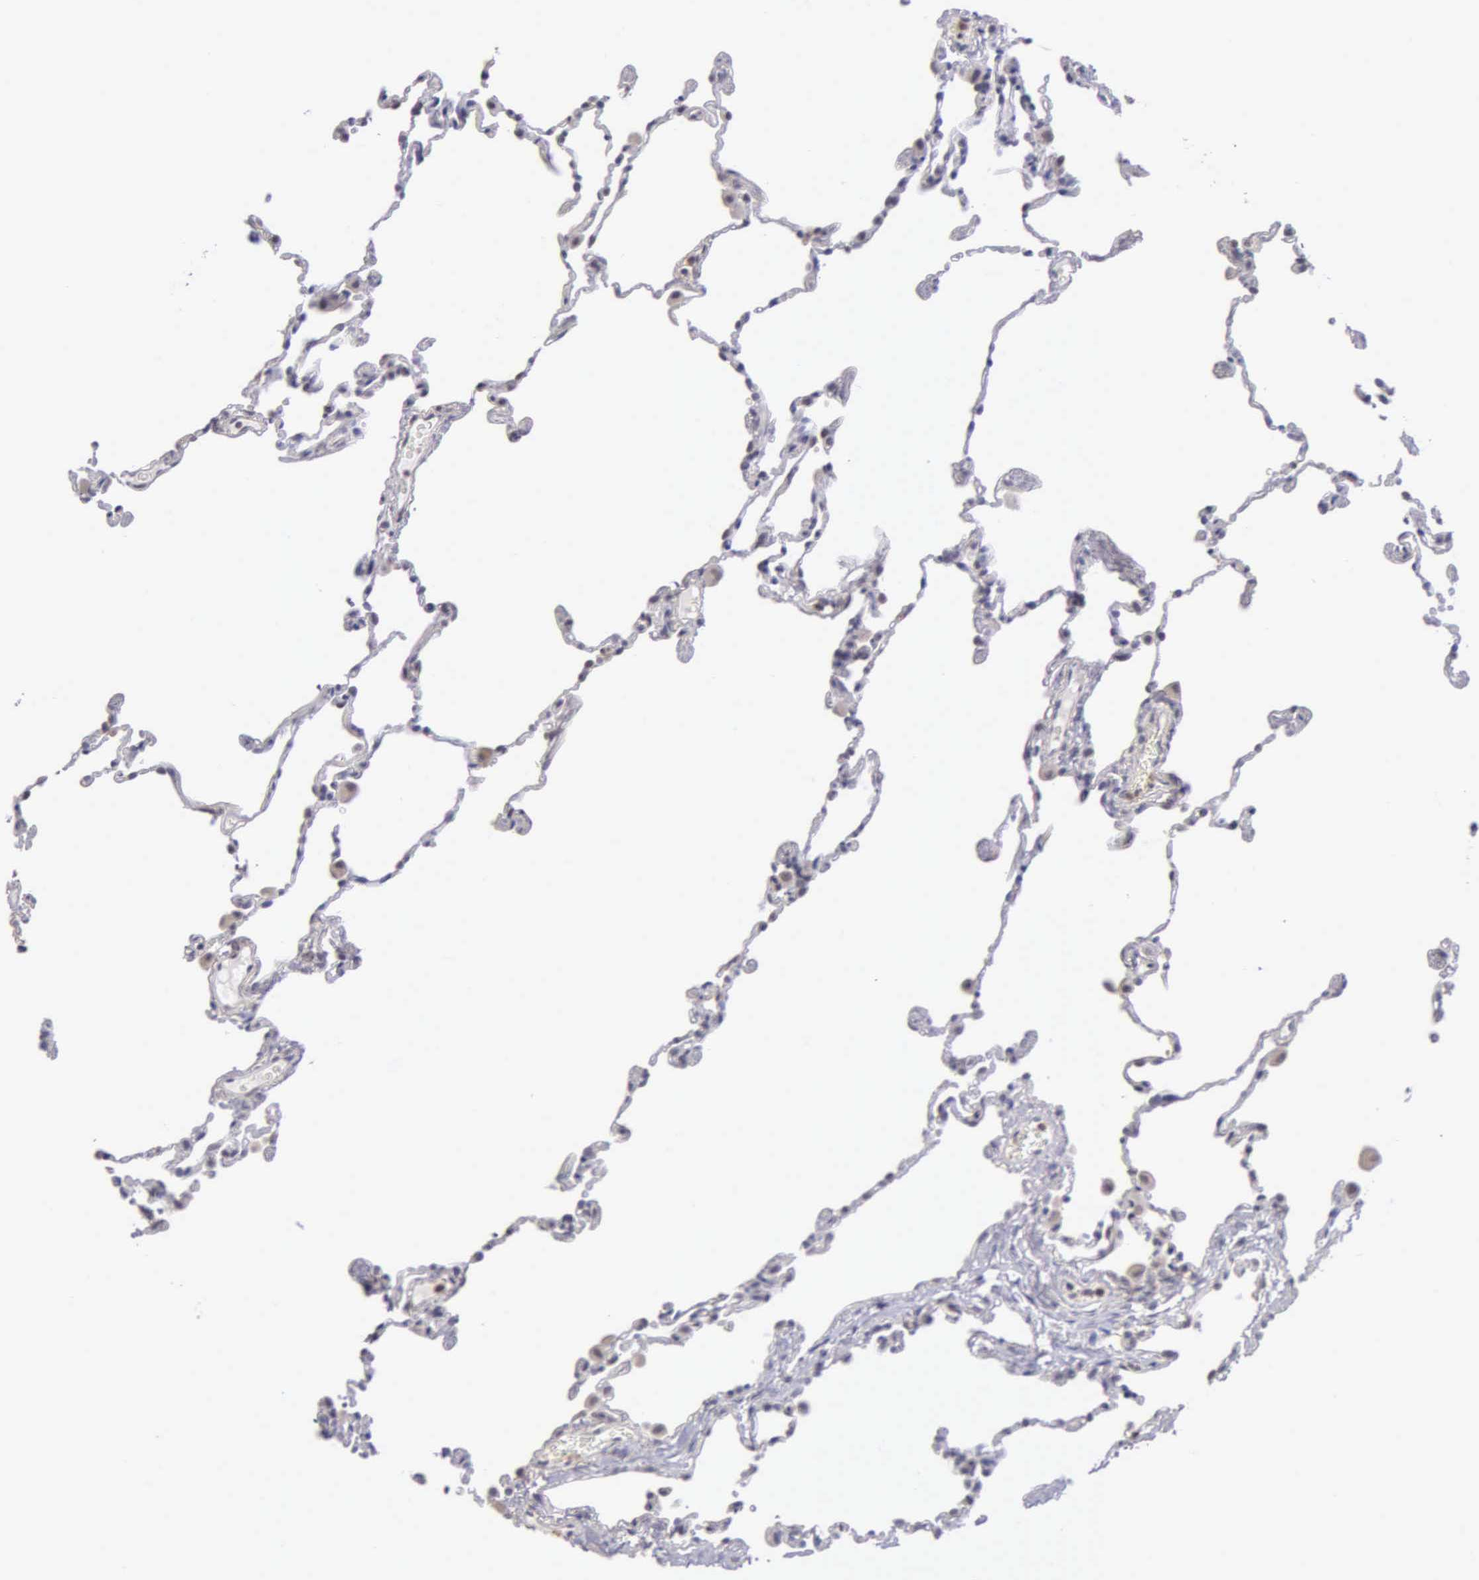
{"staining": {"intensity": "negative", "quantity": "none", "location": "none"}, "tissue": "lung", "cell_type": "Alveolar cells", "image_type": "normal", "snomed": [{"axis": "morphology", "description": "Normal tissue, NOS"}, {"axis": "topography", "description": "Lung"}], "caption": "IHC image of unremarkable lung: human lung stained with DAB reveals no significant protein staining in alveolar cells. The staining is performed using DAB brown chromogen with nuclei counter-stained in using hematoxylin.", "gene": "BRD1", "patient": {"sex": "female", "age": 61}}